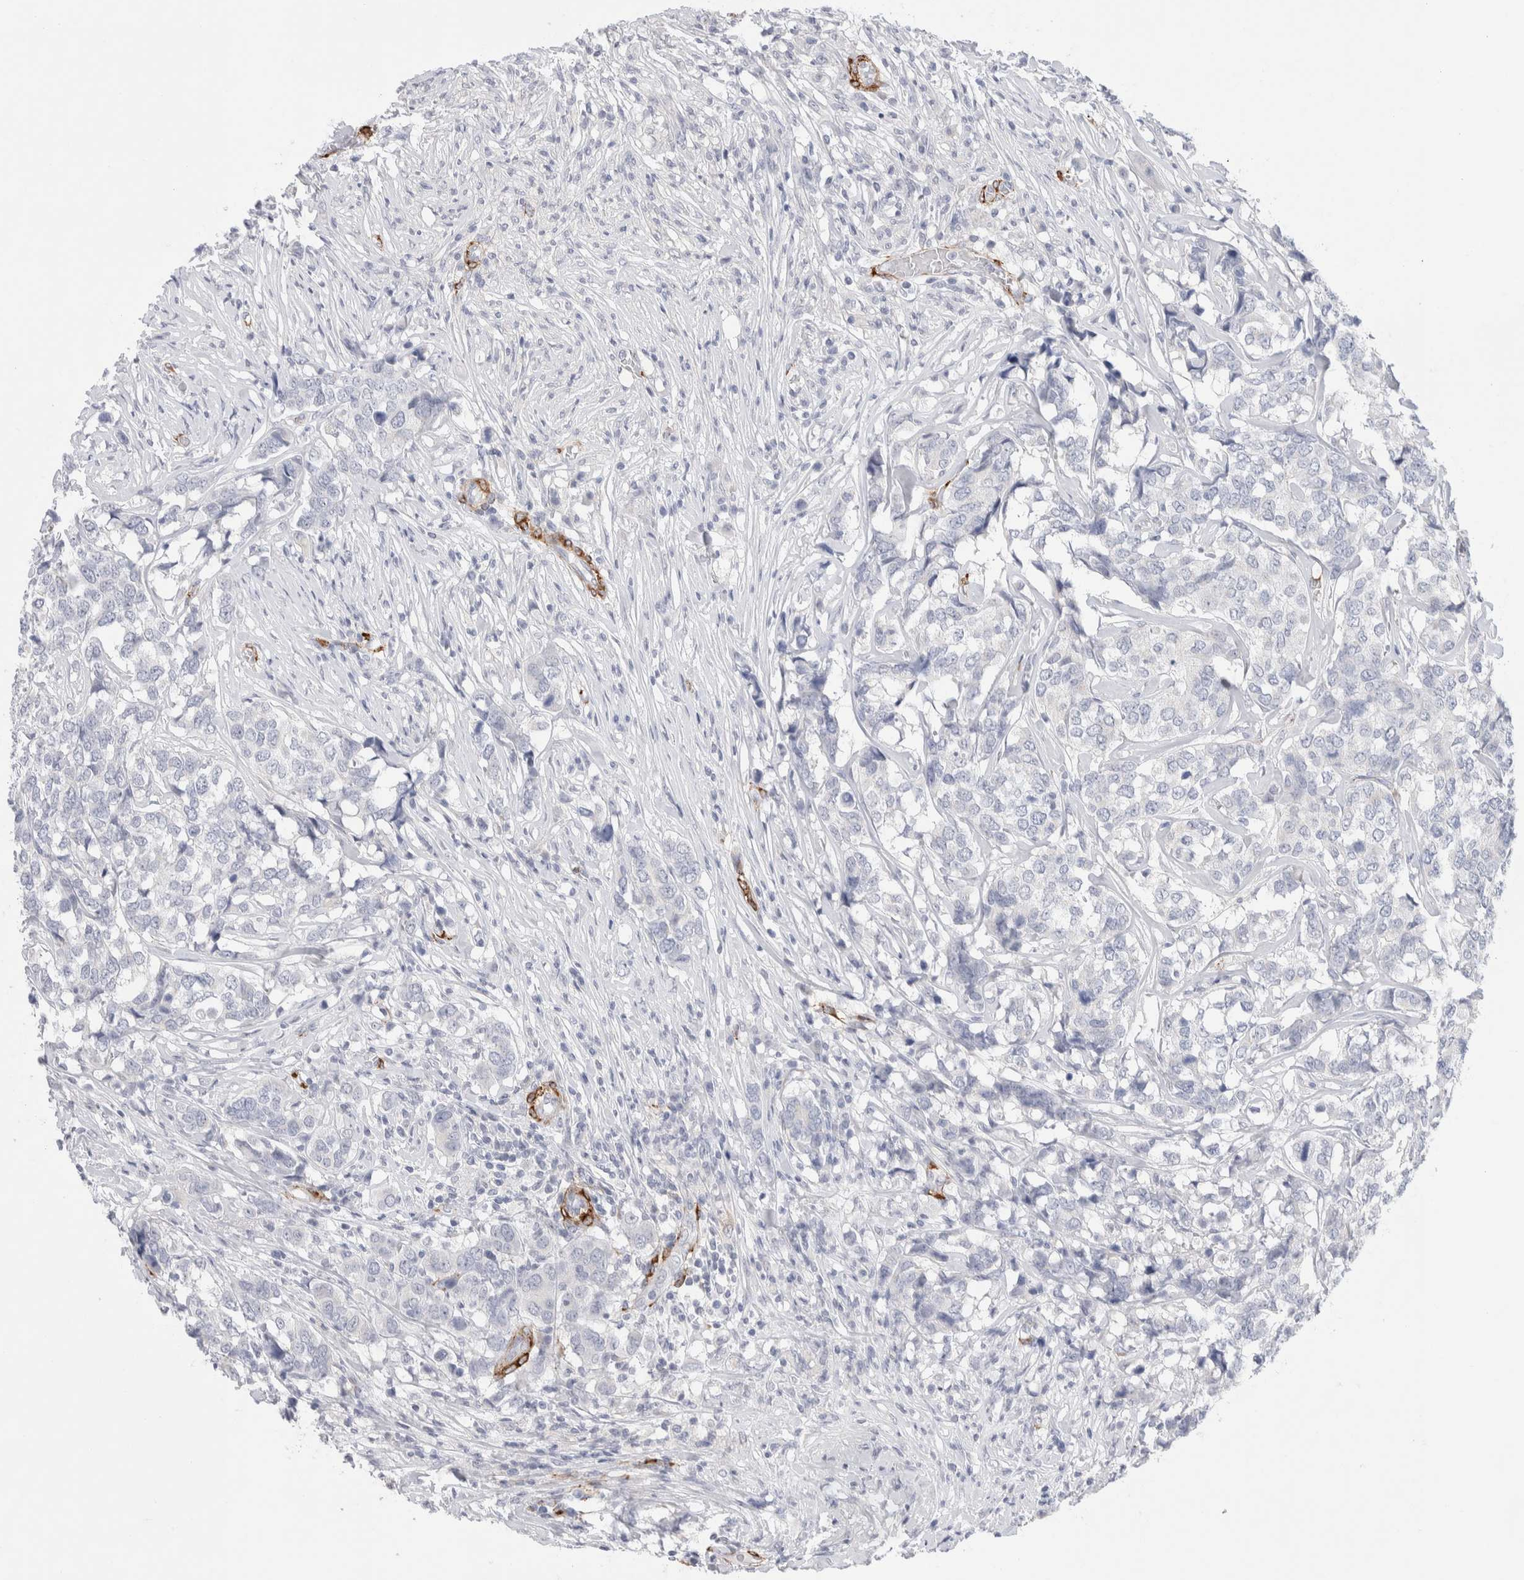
{"staining": {"intensity": "negative", "quantity": "none", "location": "none"}, "tissue": "breast cancer", "cell_type": "Tumor cells", "image_type": "cancer", "snomed": [{"axis": "morphology", "description": "Lobular carcinoma"}, {"axis": "topography", "description": "Breast"}], "caption": "DAB (3,3'-diaminobenzidine) immunohistochemical staining of human lobular carcinoma (breast) exhibits no significant positivity in tumor cells.", "gene": "SEPTIN4", "patient": {"sex": "female", "age": 59}}